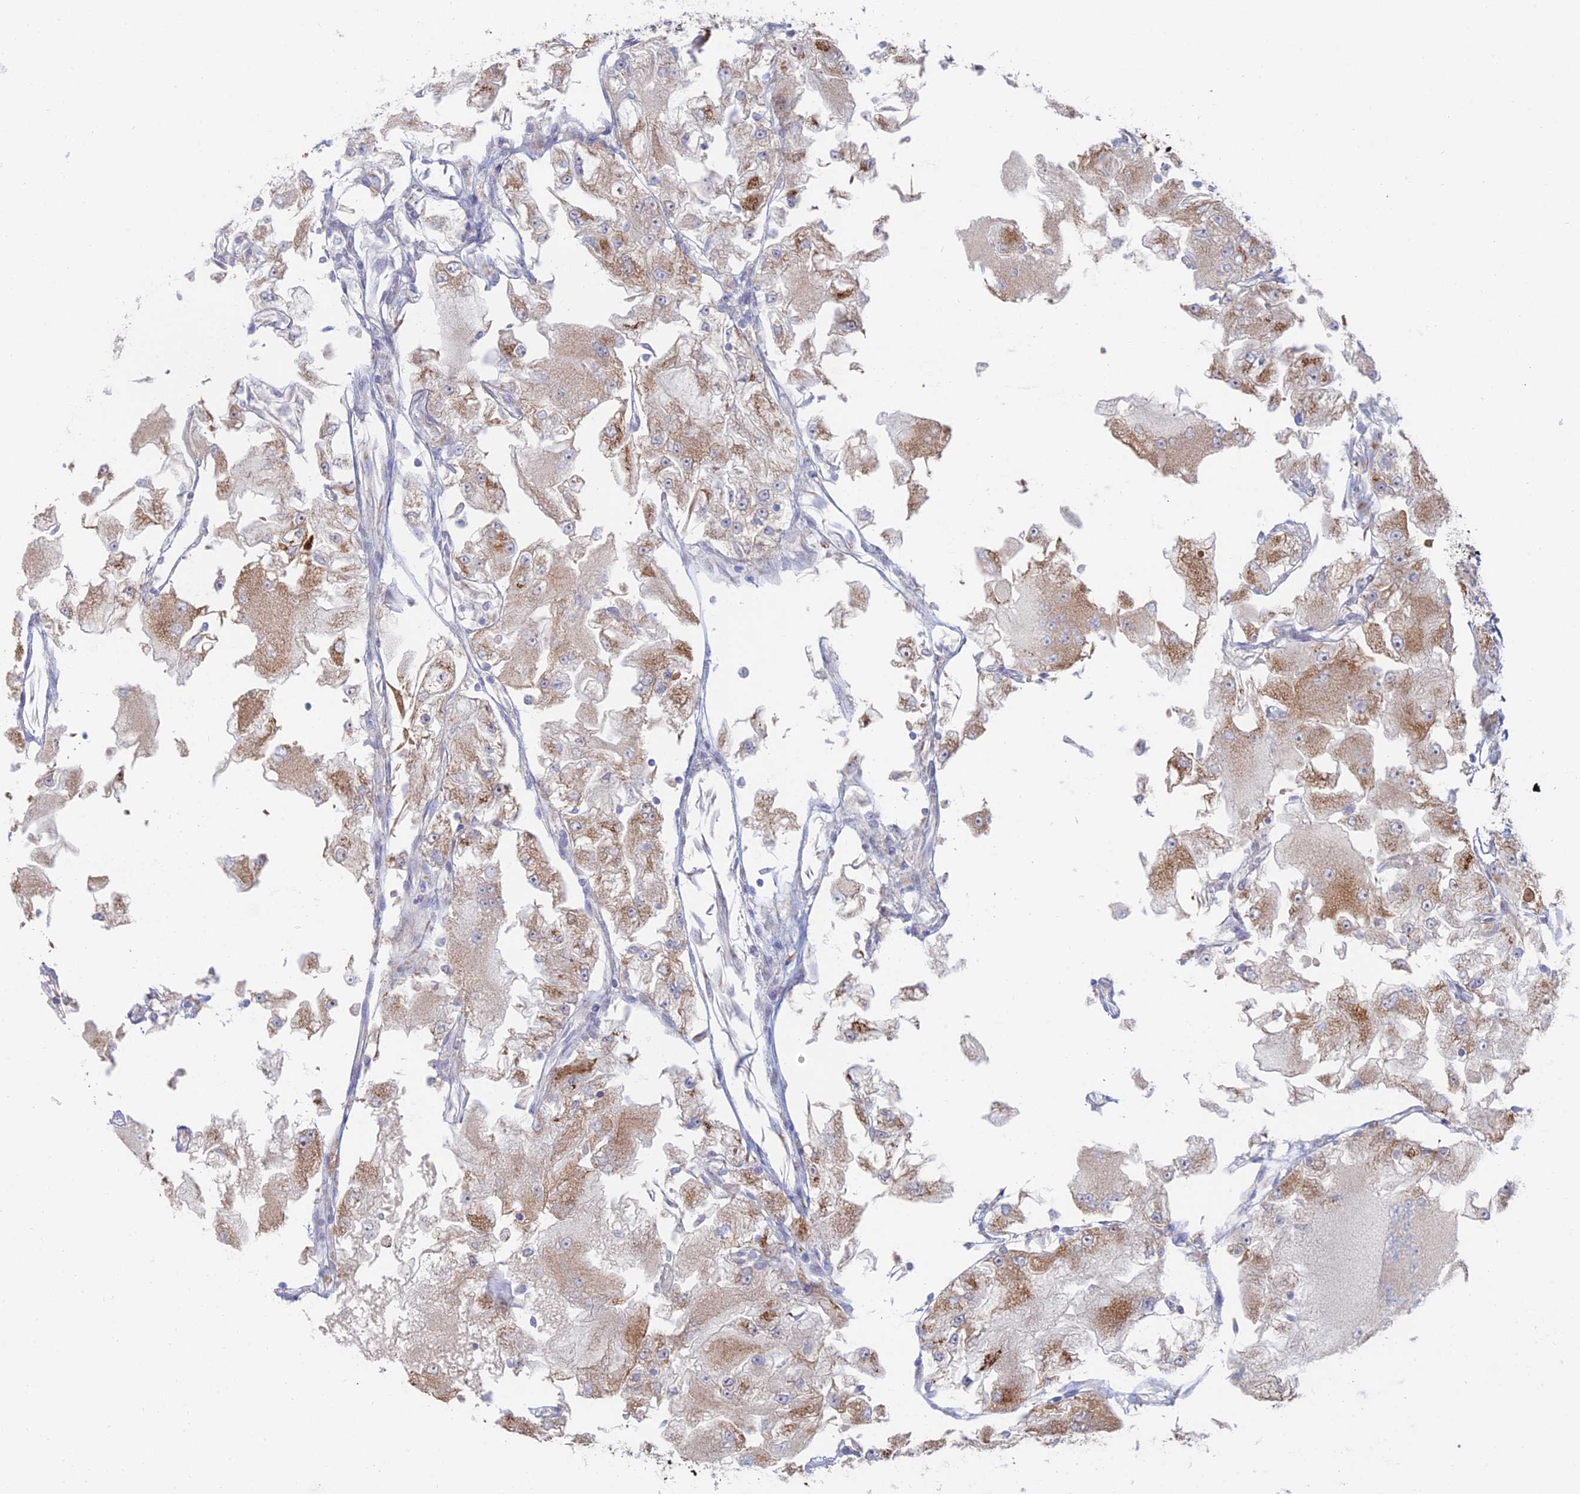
{"staining": {"intensity": "moderate", "quantity": ">75%", "location": "cytoplasmic/membranous"}, "tissue": "renal cancer", "cell_type": "Tumor cells", "image_type": "cancer", "snomed": [{"axis": "morphology", "description": "Adenocarcinoma, NOS"}, {"axis": "topography", "description": "Kidney"}], "caption": "A micrograph of human renal adenocarcinoma stained for a protein displays moderate cytoplasmic/membranous brown staining in tumor cells. (DAB (3,3'-diaminobenzidine) = brown stain, brightfield microscopy at high magnification).", "gene": "HS2ST1", "patient": {"sex": "female", "age": 72}}